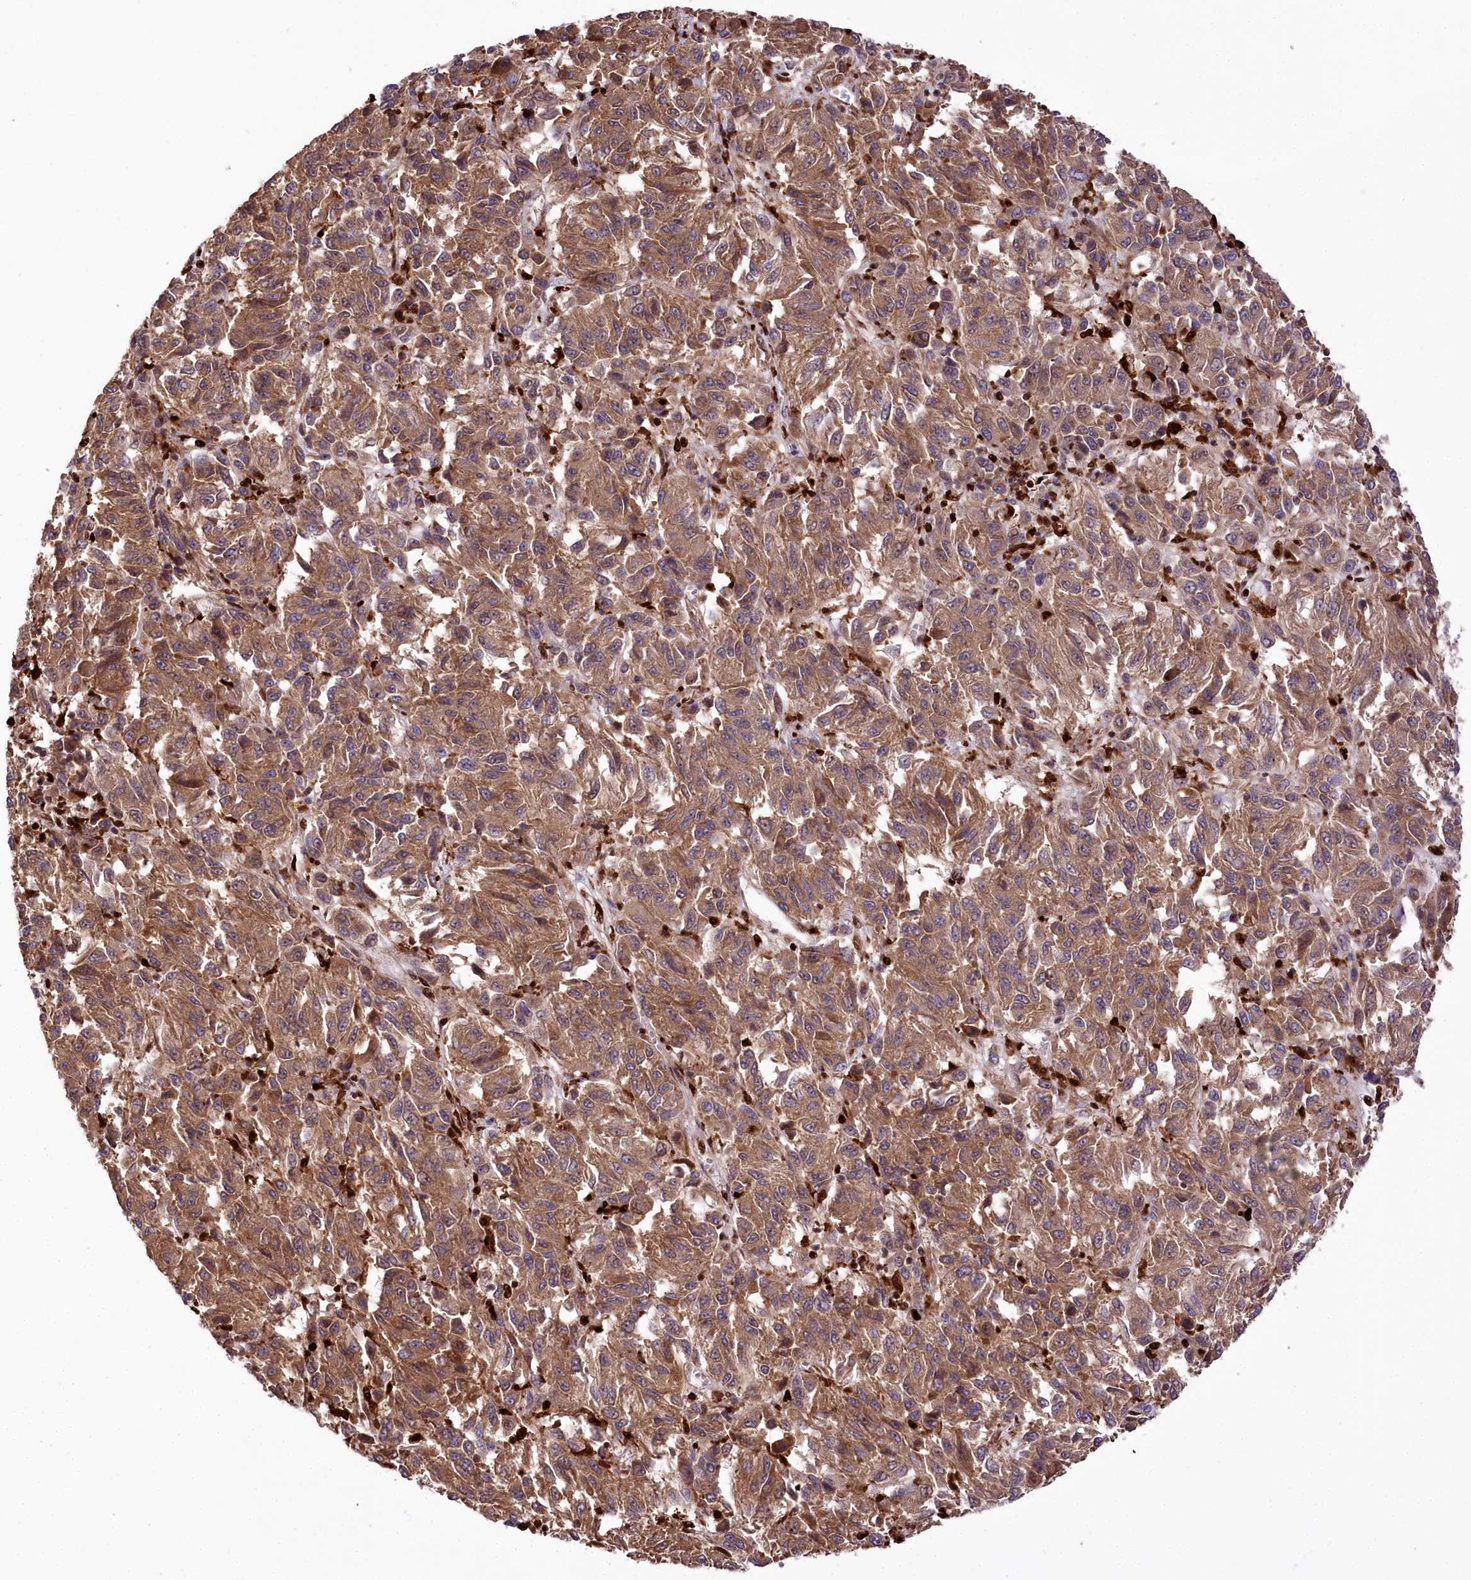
{"staining": {"intensity": "moderate", "quantity": ">75%", "location": "cytoplasmic/membranous"}, "tissue": "melanoma", "cell_type": "Tumor cells", "image_type": "cancer", "snomed": [{"axis": "morphology", "description": "Malignant melanoma, Metastatic site"}, {"axis": "topography", "description": "Lung"}], "caption": "A medium amount of moderate cytoplasmic/membranous positivity is present in approximately >75% of tumor cells in melanoma tissue. Nuclei are stained in blue.", "gene": "FIGN", "patient": {"sex": "male", "age": 64}}